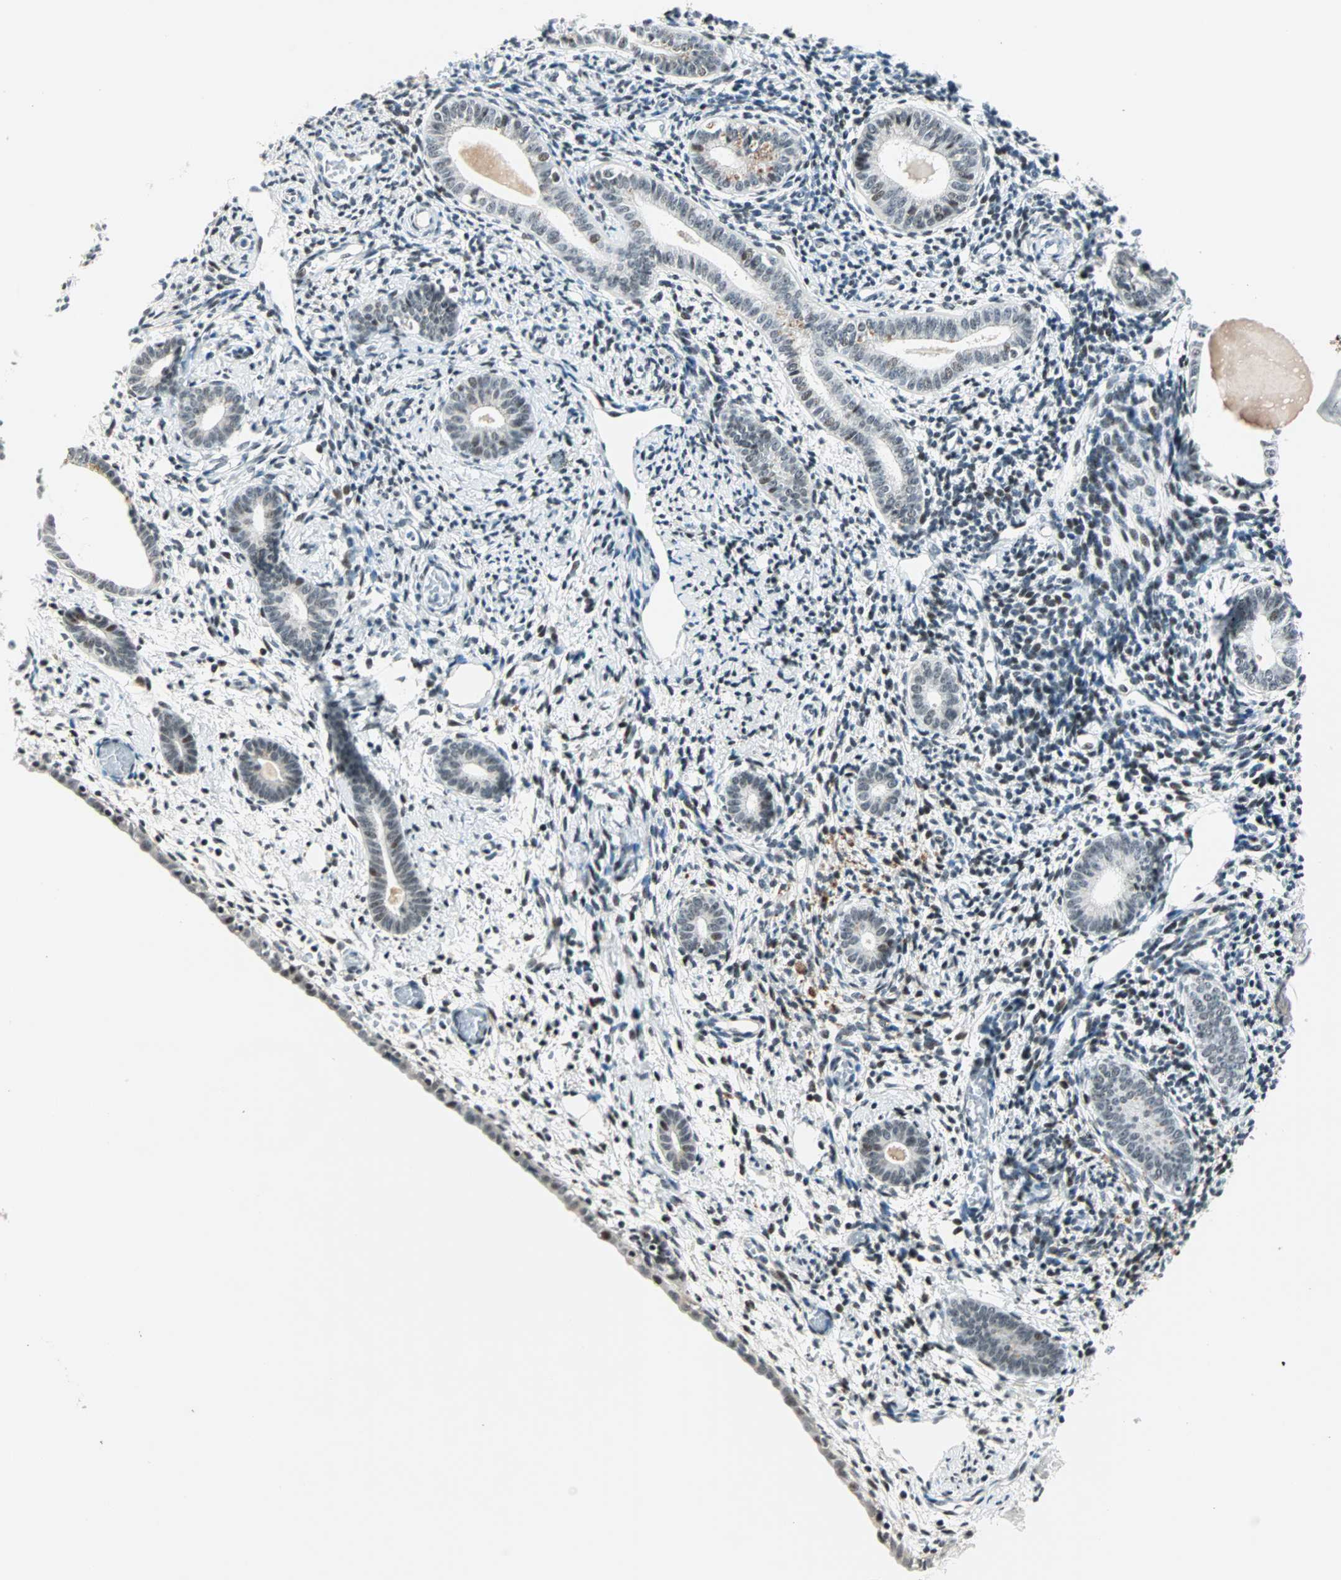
{"staining": {"intensity": "moderate", "quantity": ">75%", "location": "nuclear"}, "tissue": "endometrium", "cell_type": "Cells in endometrial stroma", "image_type": "normal", "snomed": [{"axis": "morphology", "description": "Normal tissue, NOS"}, {"axis": "topography", "description": "Endometrium"}], "caption": "Brown immunohistochemical staining in normal endometrium reveals moderate nuclear expression in about >75% of cells in endometrial stroma.", "gene": "SIN3A", "patient": {"sex": "female", "age": 71}}